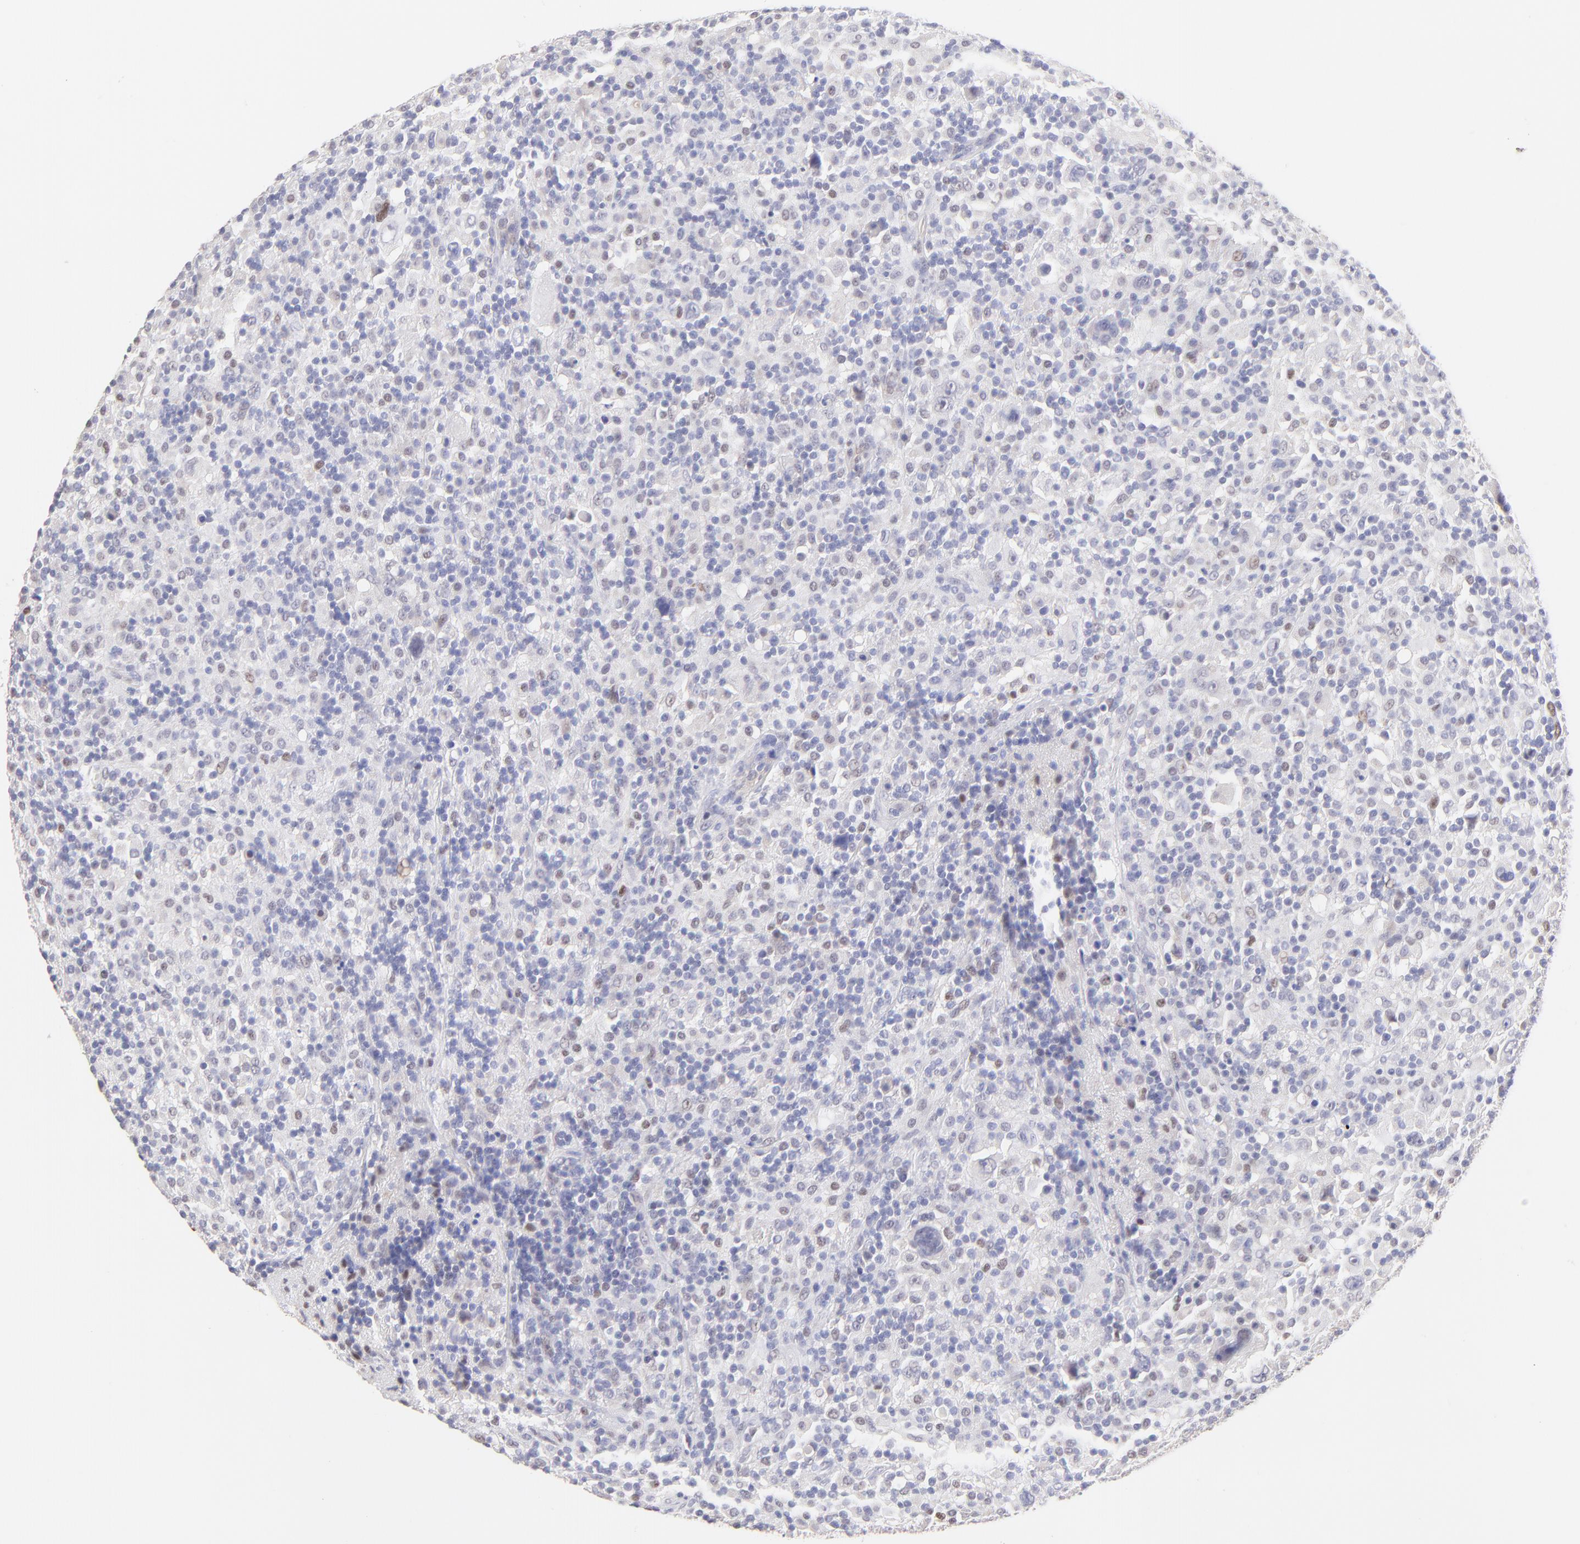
{"staining": {"intensity": "negative", "quantity": "none", "location": "none"}, "tissue": "lymphoma", "cell_type": "Tumor cells", "image_type": "cancer", "snomed": [{"axis": "morphology", "description": "Hodgkin's disease, NOS"}, {"axis": "topography", "description": "Lymph node"}], "caption": "Hodgkin's disease stained for a protein using immunohistochemistry (IHC) displays no staining tumor cells.", "gene": "KLF4", "patient": {"sex": "male", "age": 46}}